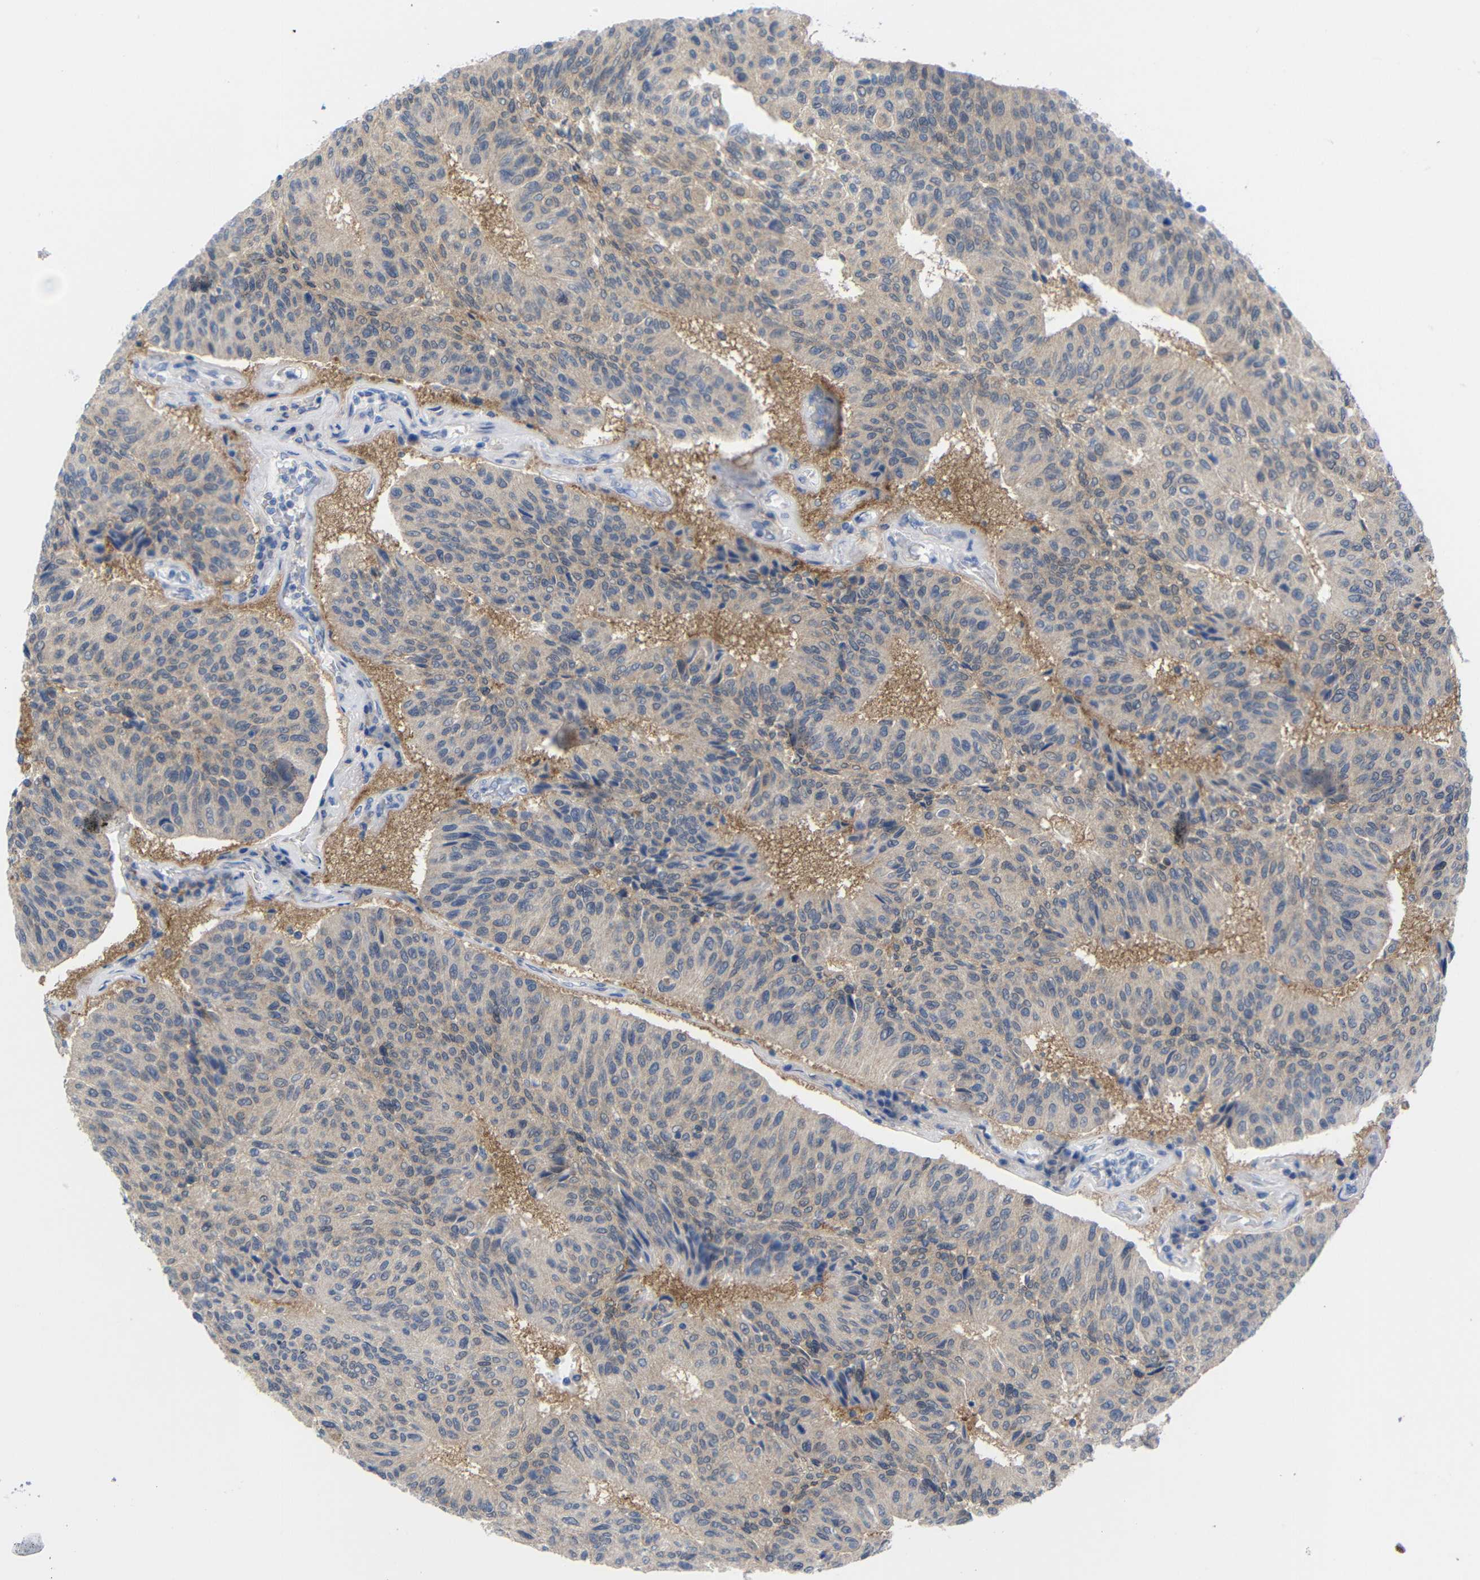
{"staining": {"intensity": "negative", "quantity": "none", "location": "none"}, "tissue": "urothelial cancer", "cell_type": "Tumor cells", "image_type": "cancer", "snomed": [{"axis": "morphology", "description": "Urothelial carcinoma, High grade"}, {"axis": "topography", "description": "Urinary bladder"}], "caption": "Human urothelial cancer stained for a protein using IHC demonstrates no expression in tumor cells.", "gene": "PEBP1", "patient": {"sex": "male", "age": 66}}